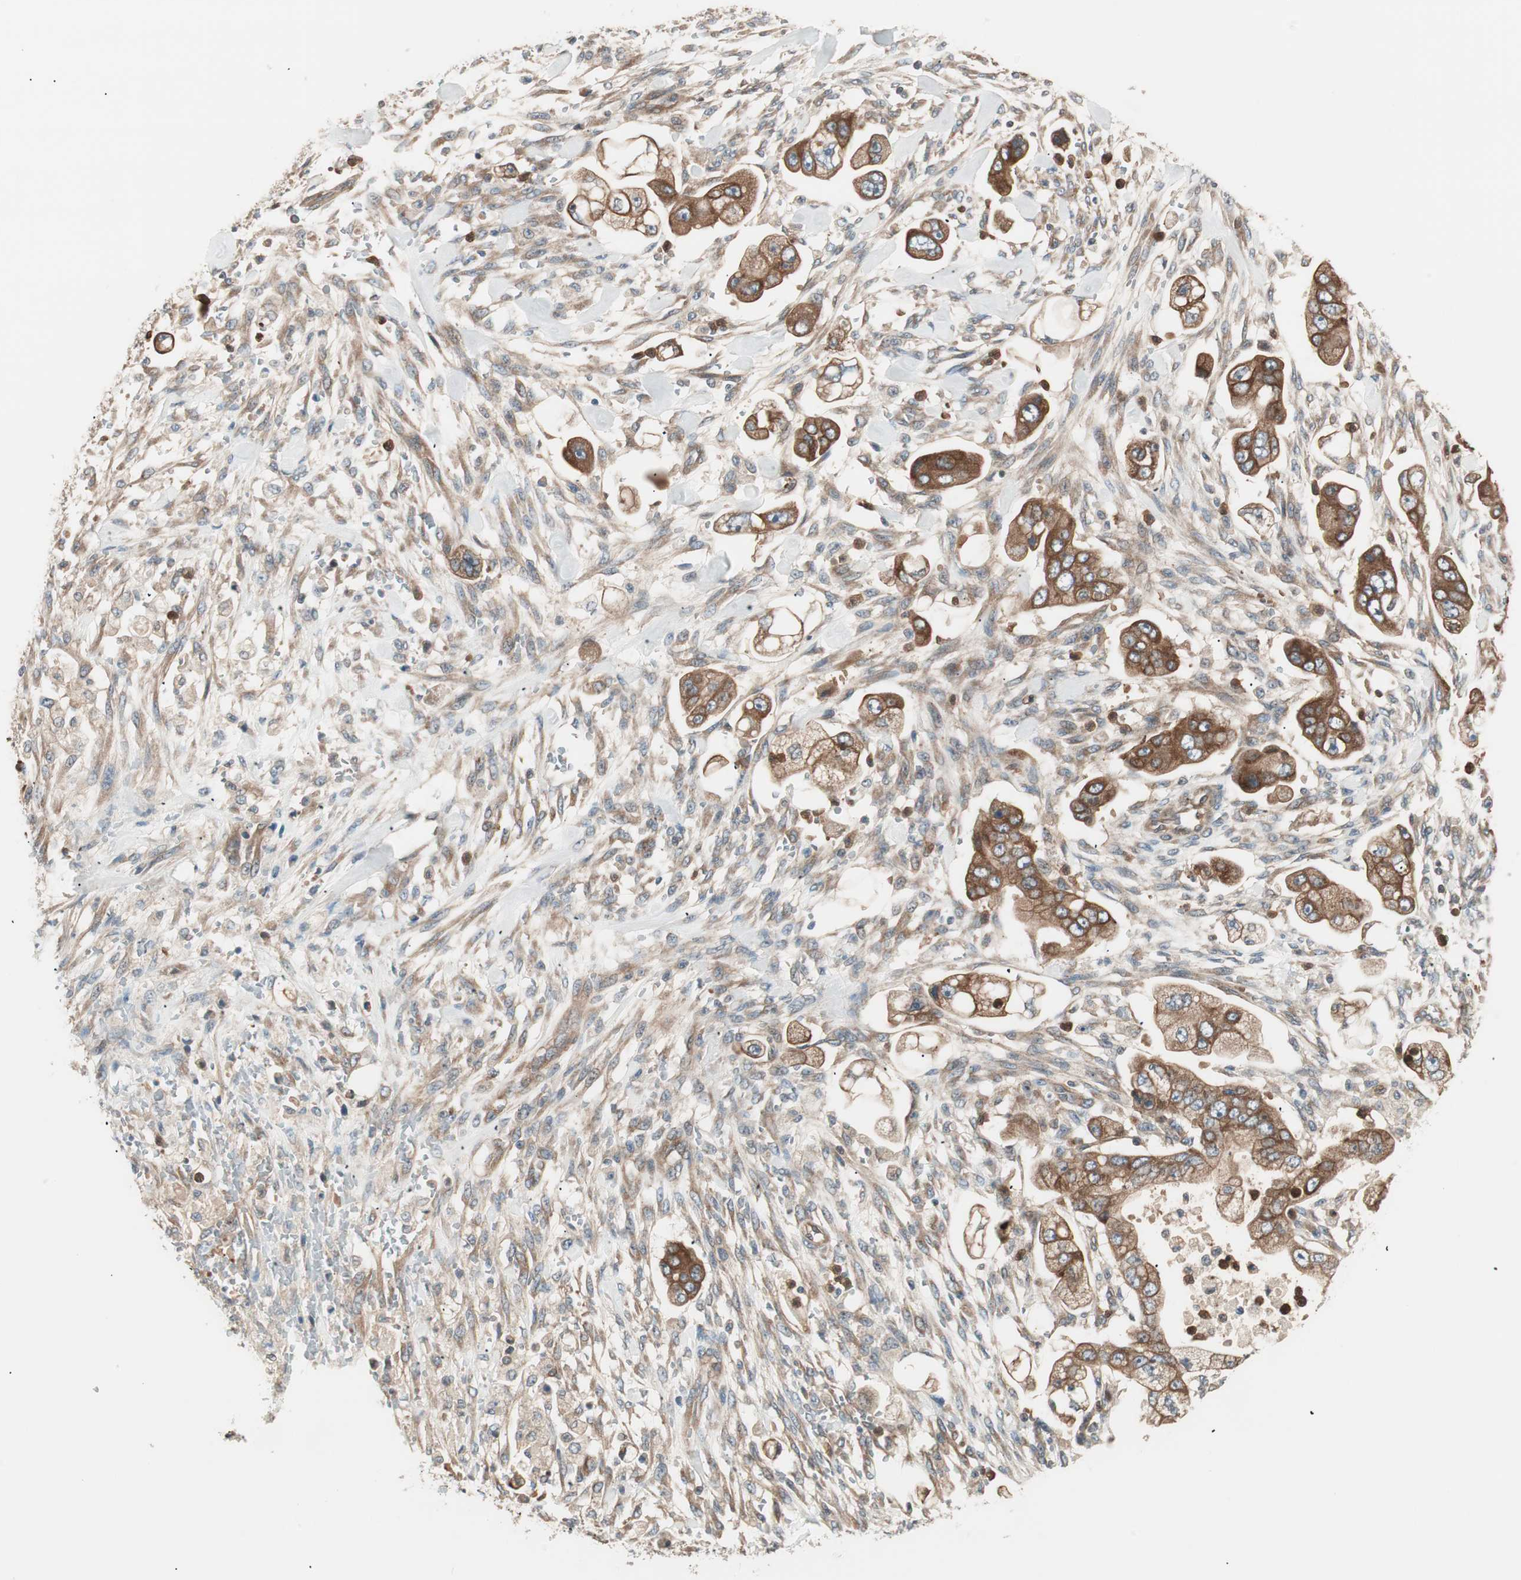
{"staining": {"intensity": "strong", "quantity": ">75%", "location": "cytoplasmic/membranous"}, "tissue": "stomach cancer", "cell_type": "Tumor cells", "image_type": "cancer", "snomed": [{"axis": "morphology", "description": "Adenocarcinoma, NOS"}, {"axis": "topography", "description": "Stomach"}], "caption": "Immunohistochemistry (DAB (3,3'-diaminobenzidine)) staining of adenocarcinoma (stomach) demonstrates strong cytoplasmic/membranous protein staining in about >75% of tumor cells. (Brightfield microscopy of DAB IHC at high magnification).", "gene": "TSG101", "patient": {"sex": "male", "age": 62}}